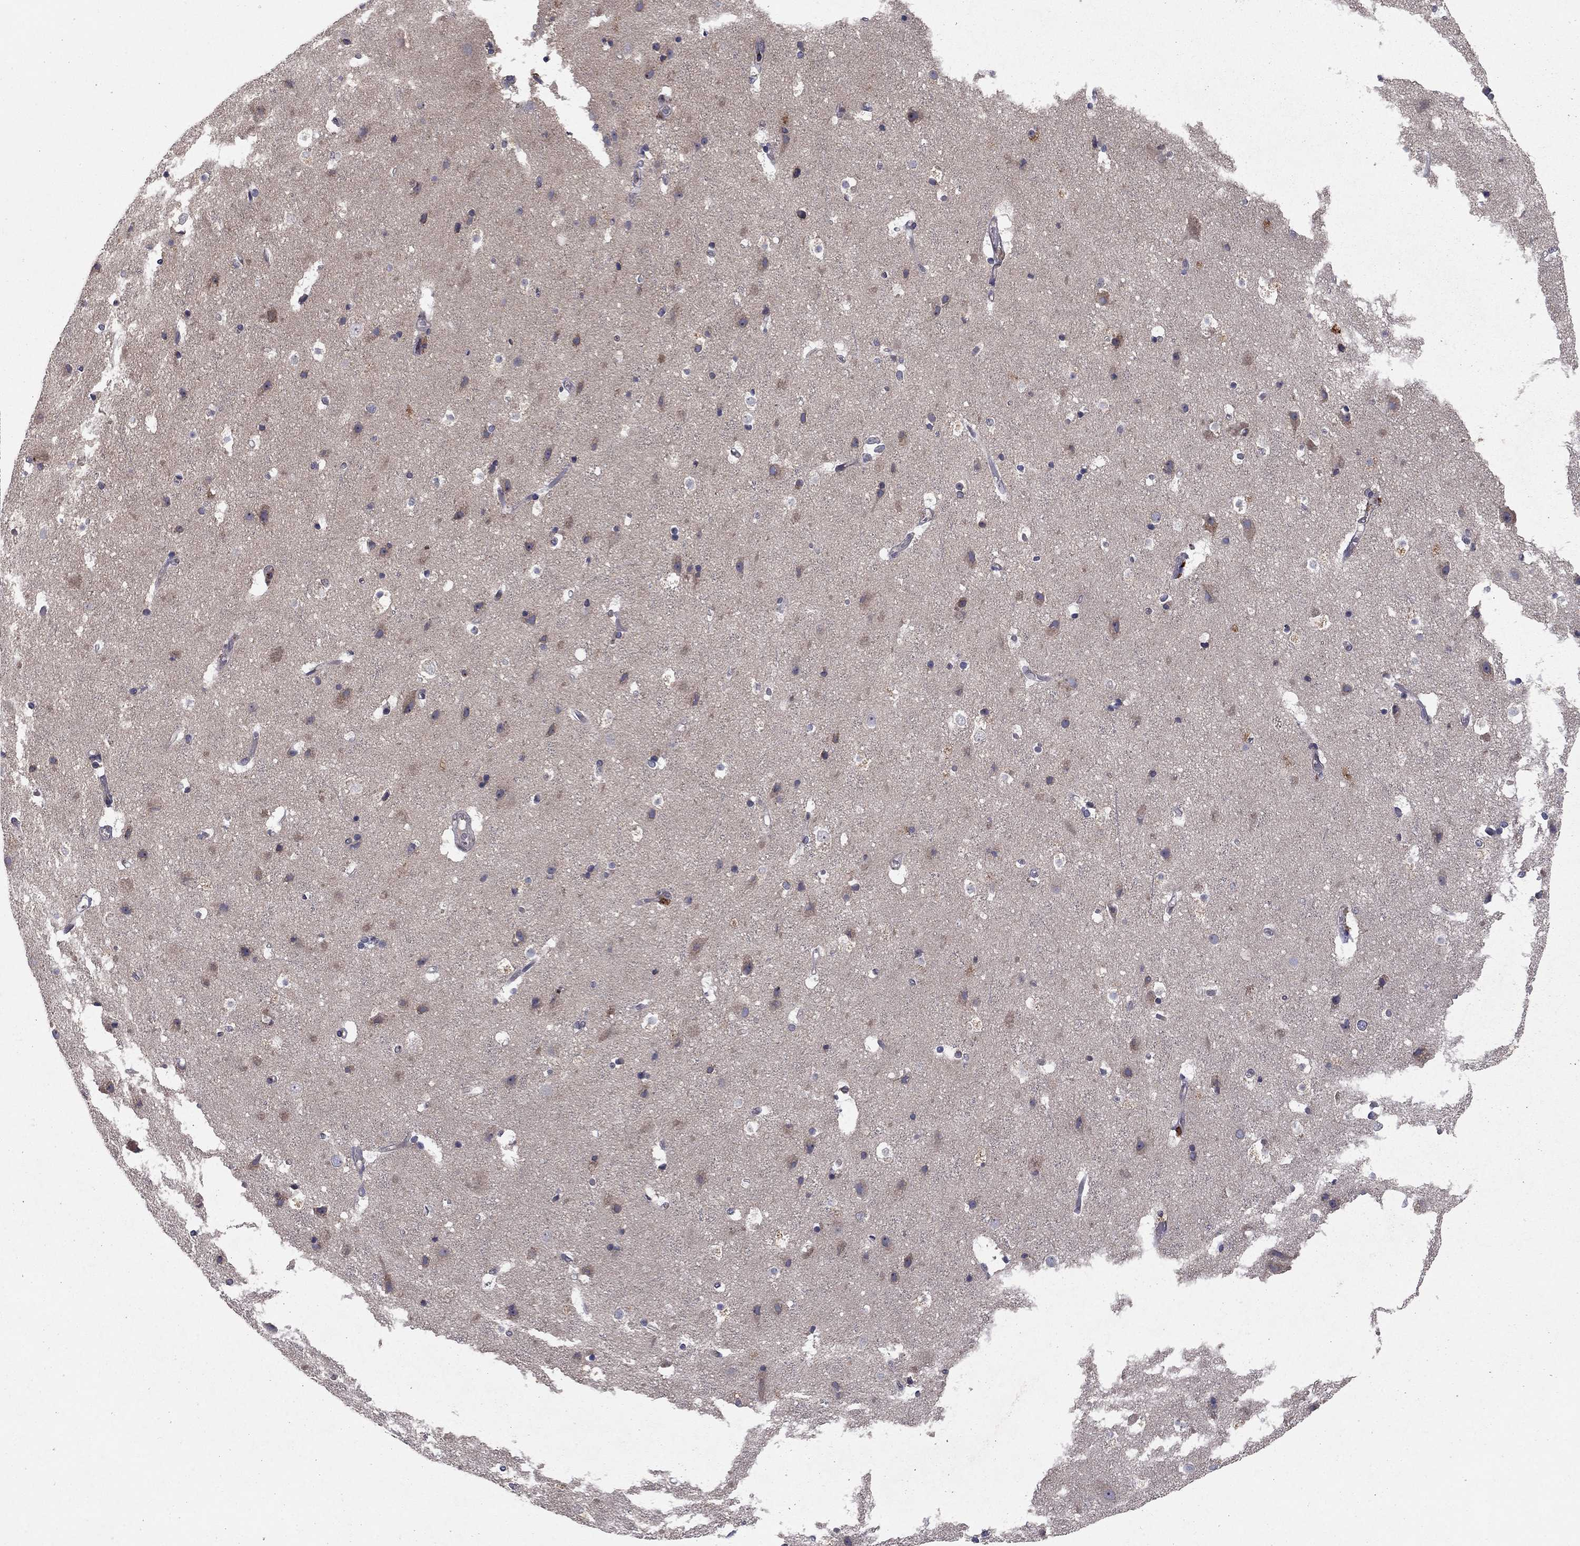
{"staining": {"intensity": "negative", "quantity": "none", "location": "none"}, "tissue": "cerebral cortex", "cell_type": "Endothelial cells", "image_type": "normal", "snomed": [{"axis": "morphology", "description": "Normal tissue, NOS"}, {"axis": "topography", "description": "Cerebral cortex"}], "caption": "High power microscopy histopathology image of an IHC image of unremarkable cerebral cortex, revealing no significant staining in endothelial cells.", "gene": "YIF1A", "patient": {"sex": "female", "age": 52}}